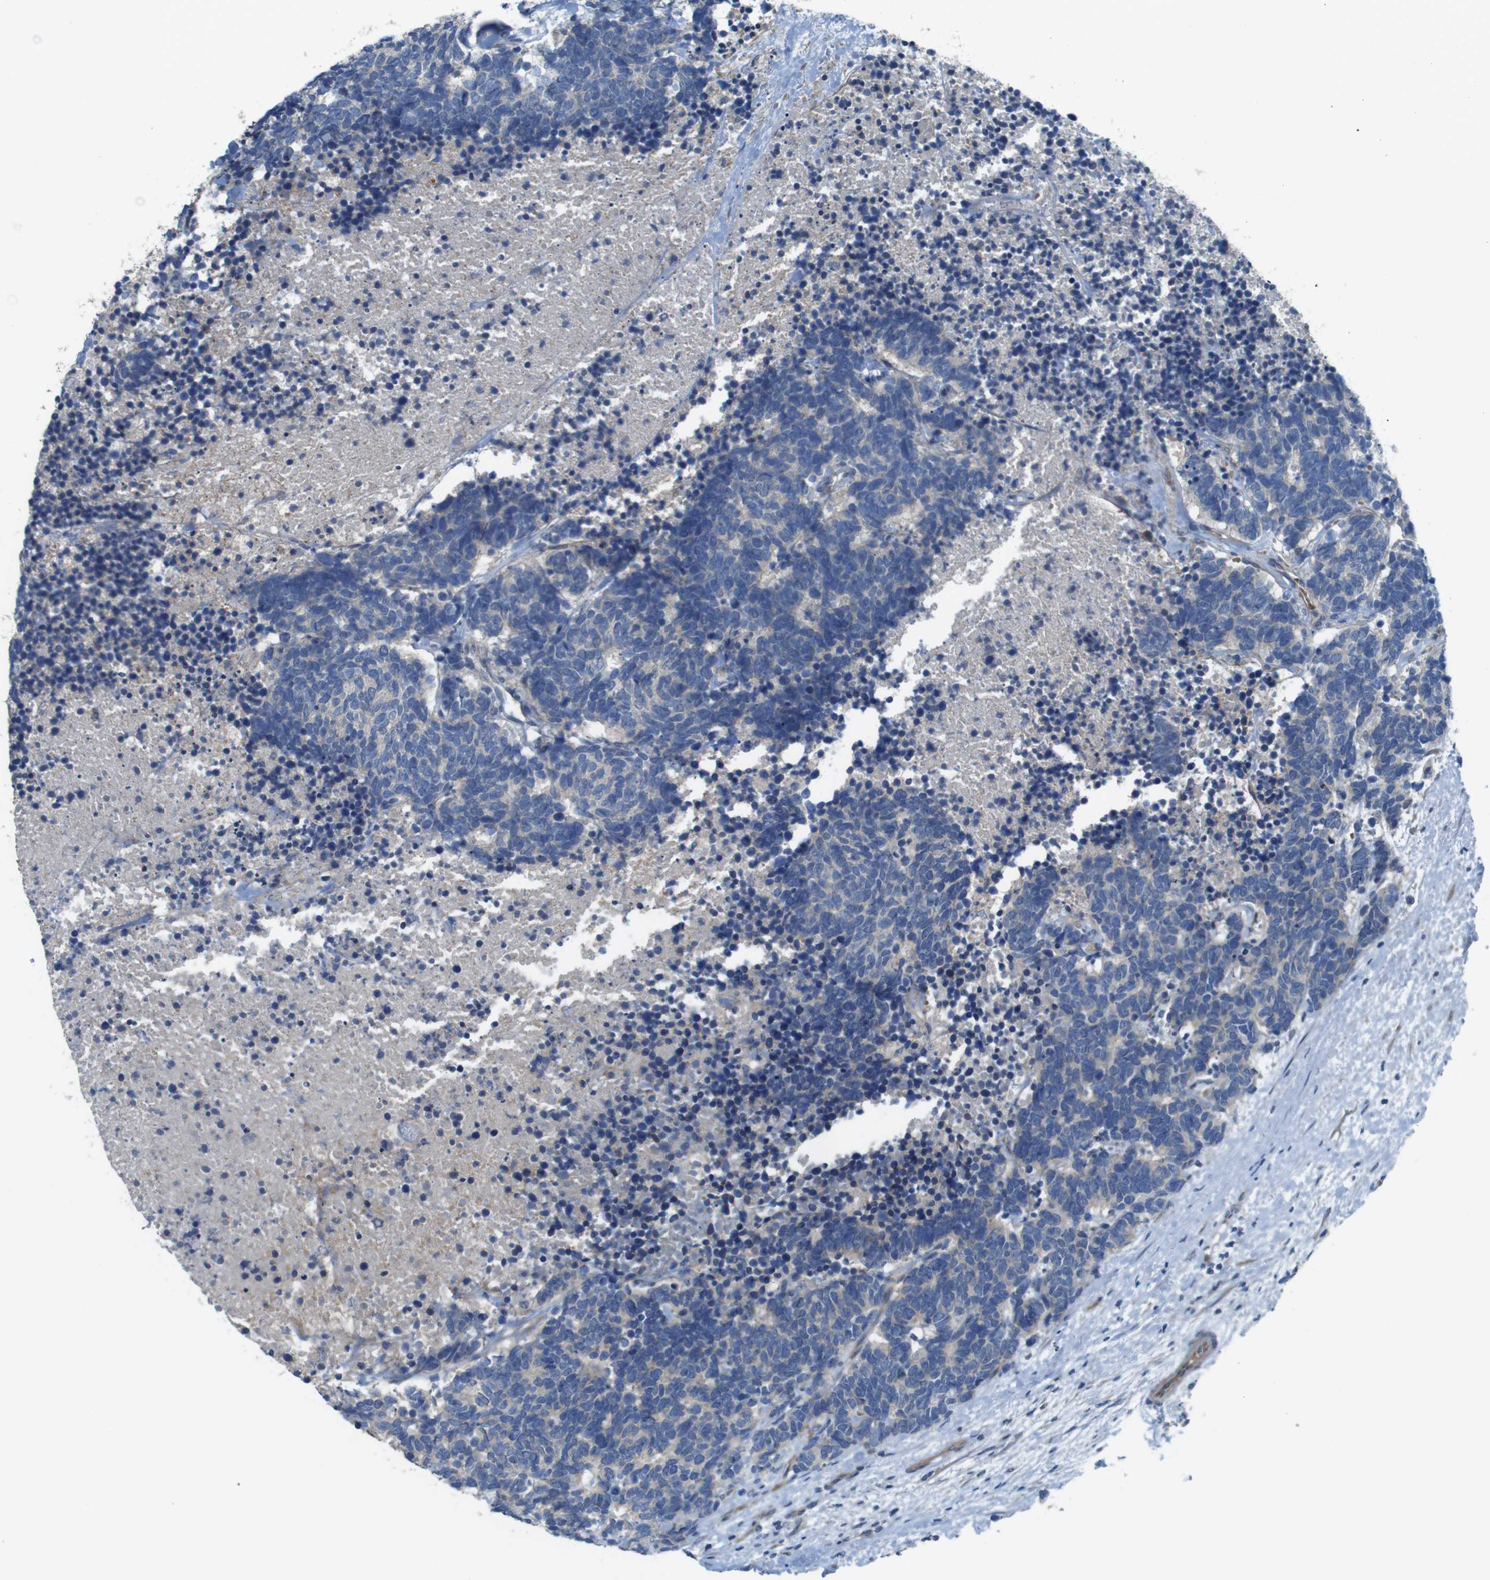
{"staining": {"intensity": "weak", "quantity": "<25%", "location": "cytoplasmic/membranous"}, "tissue": "carcinoid", "cell_type": "Tumor cells", "image_type": "cancer", "snomed": [{"axis": "morphology", "description": "Carcinoma, NOS"}, {"axis": "morphology", "description": "Carcinoid, malignant, NOS"}, {"axis": "topography", "description": "Urinary bladder"}], "caption": "A histopathology image of carcinoma stained for a protein reveals no brown staining in tumor cells.", "gene": "ABHD15", "patient": {"sex": "male", "age": 57}}